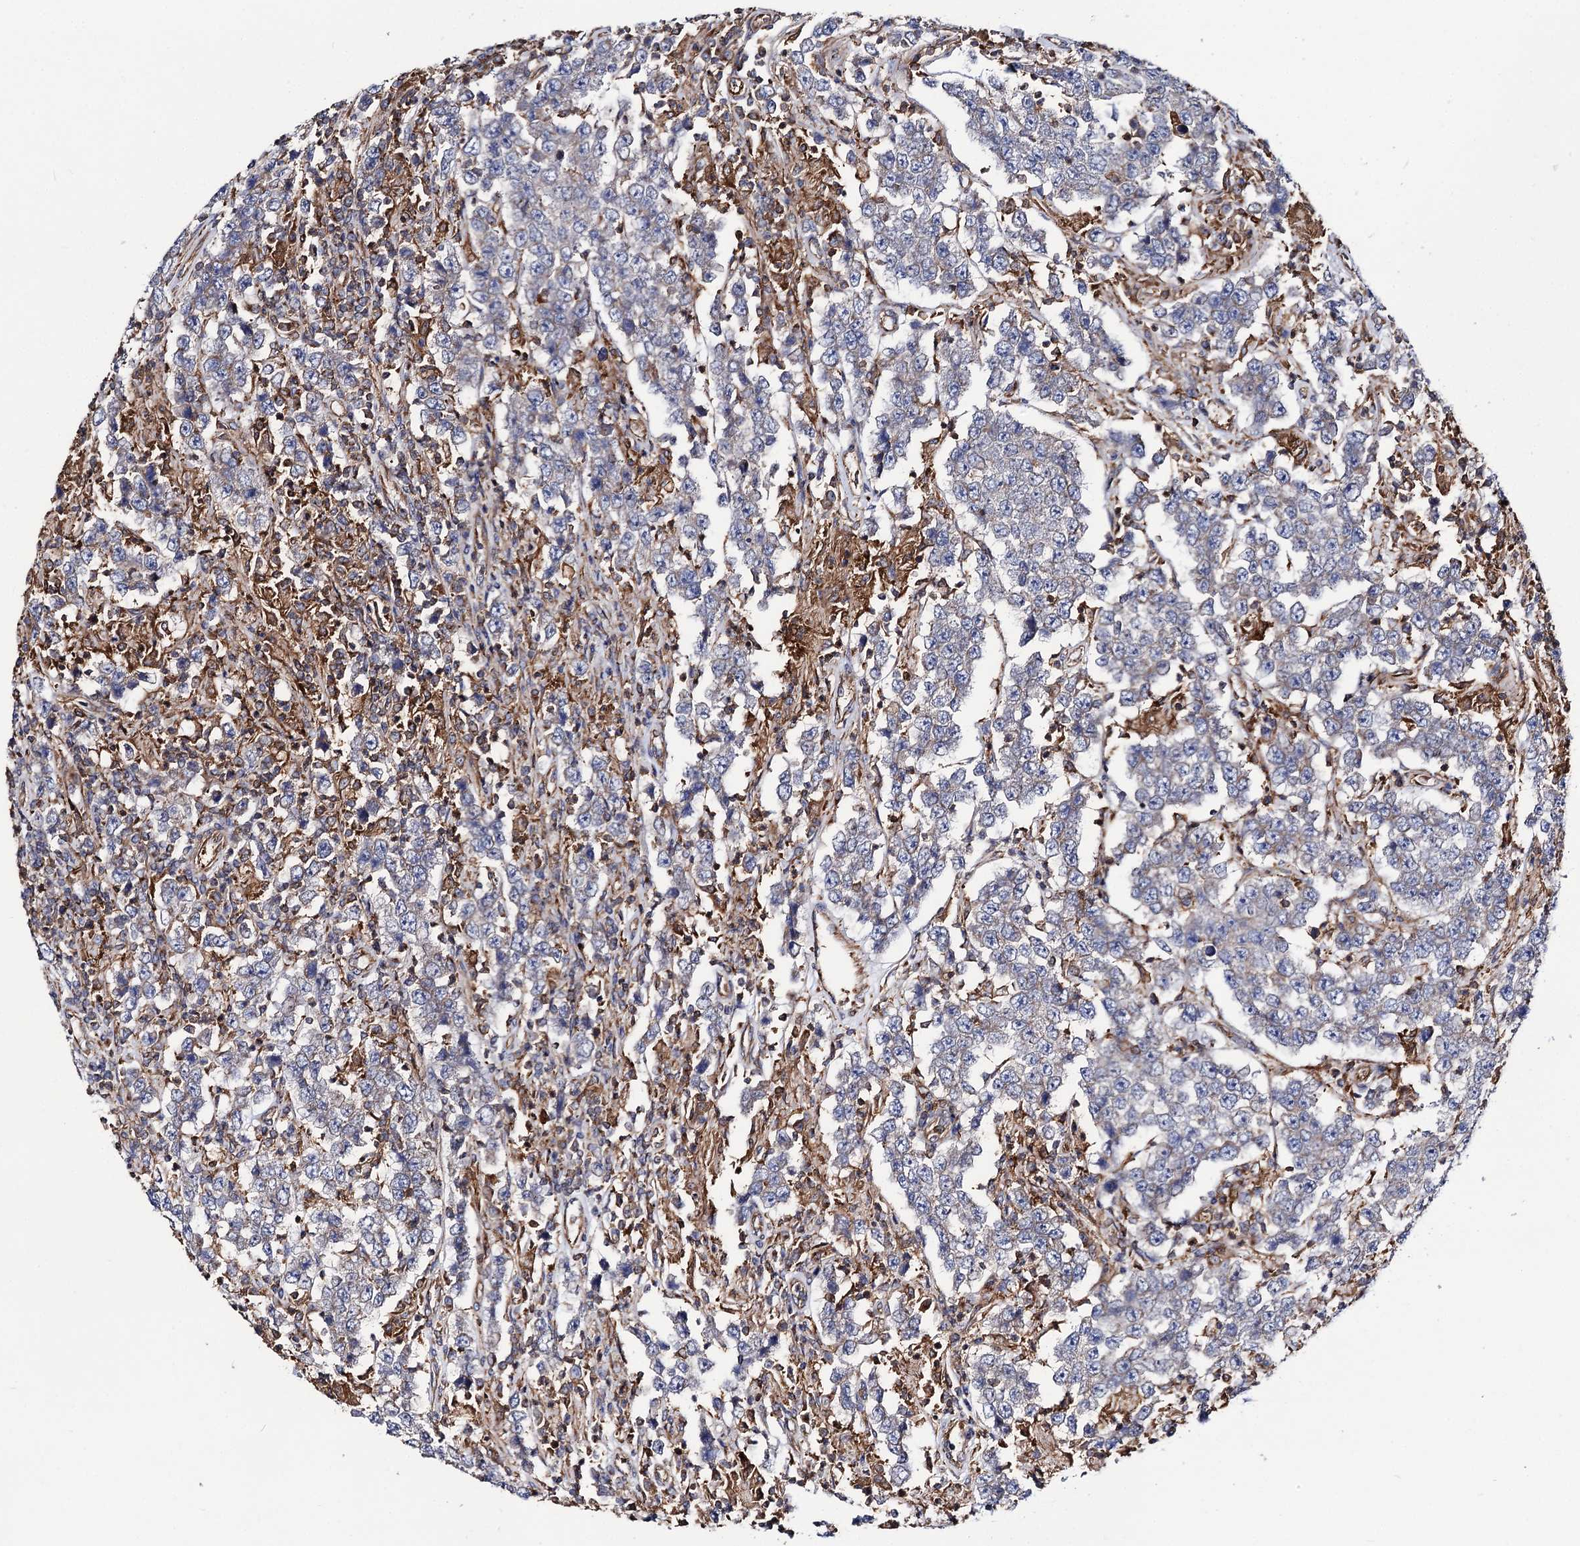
{"staining": {"intensity": "negative", "quantity": "none", "location": "none"}, "tissue": "testis cancer", "cell_type": "Tumor cells", "image_type": "cancer", "snomed": [{"axis": "morphology", "description": "Normal tissue, NOS"}, {"axis": "morphology", "description": "Urothelial carcinoma, High grade"}, {"axis": "morphology", "description": "Seminoma, NOS"}, {"axis": "morphology", "description": "Carcinoma, Embryonal, NOS"}, {"axis": "topography", "description": "Urinary bladder"}, {"axis": "topography", "description": "Testis"}], "caption": "The immunohistochemistry photomicrograph has no significant positivity in tumor cells of testis cancer (seminoma) tissue. (DAB (3,3'-diaminobenzidine) IHC, high magnification).", "gene": "DYDC1", "patient": {"sex": "male", "age": 41}}